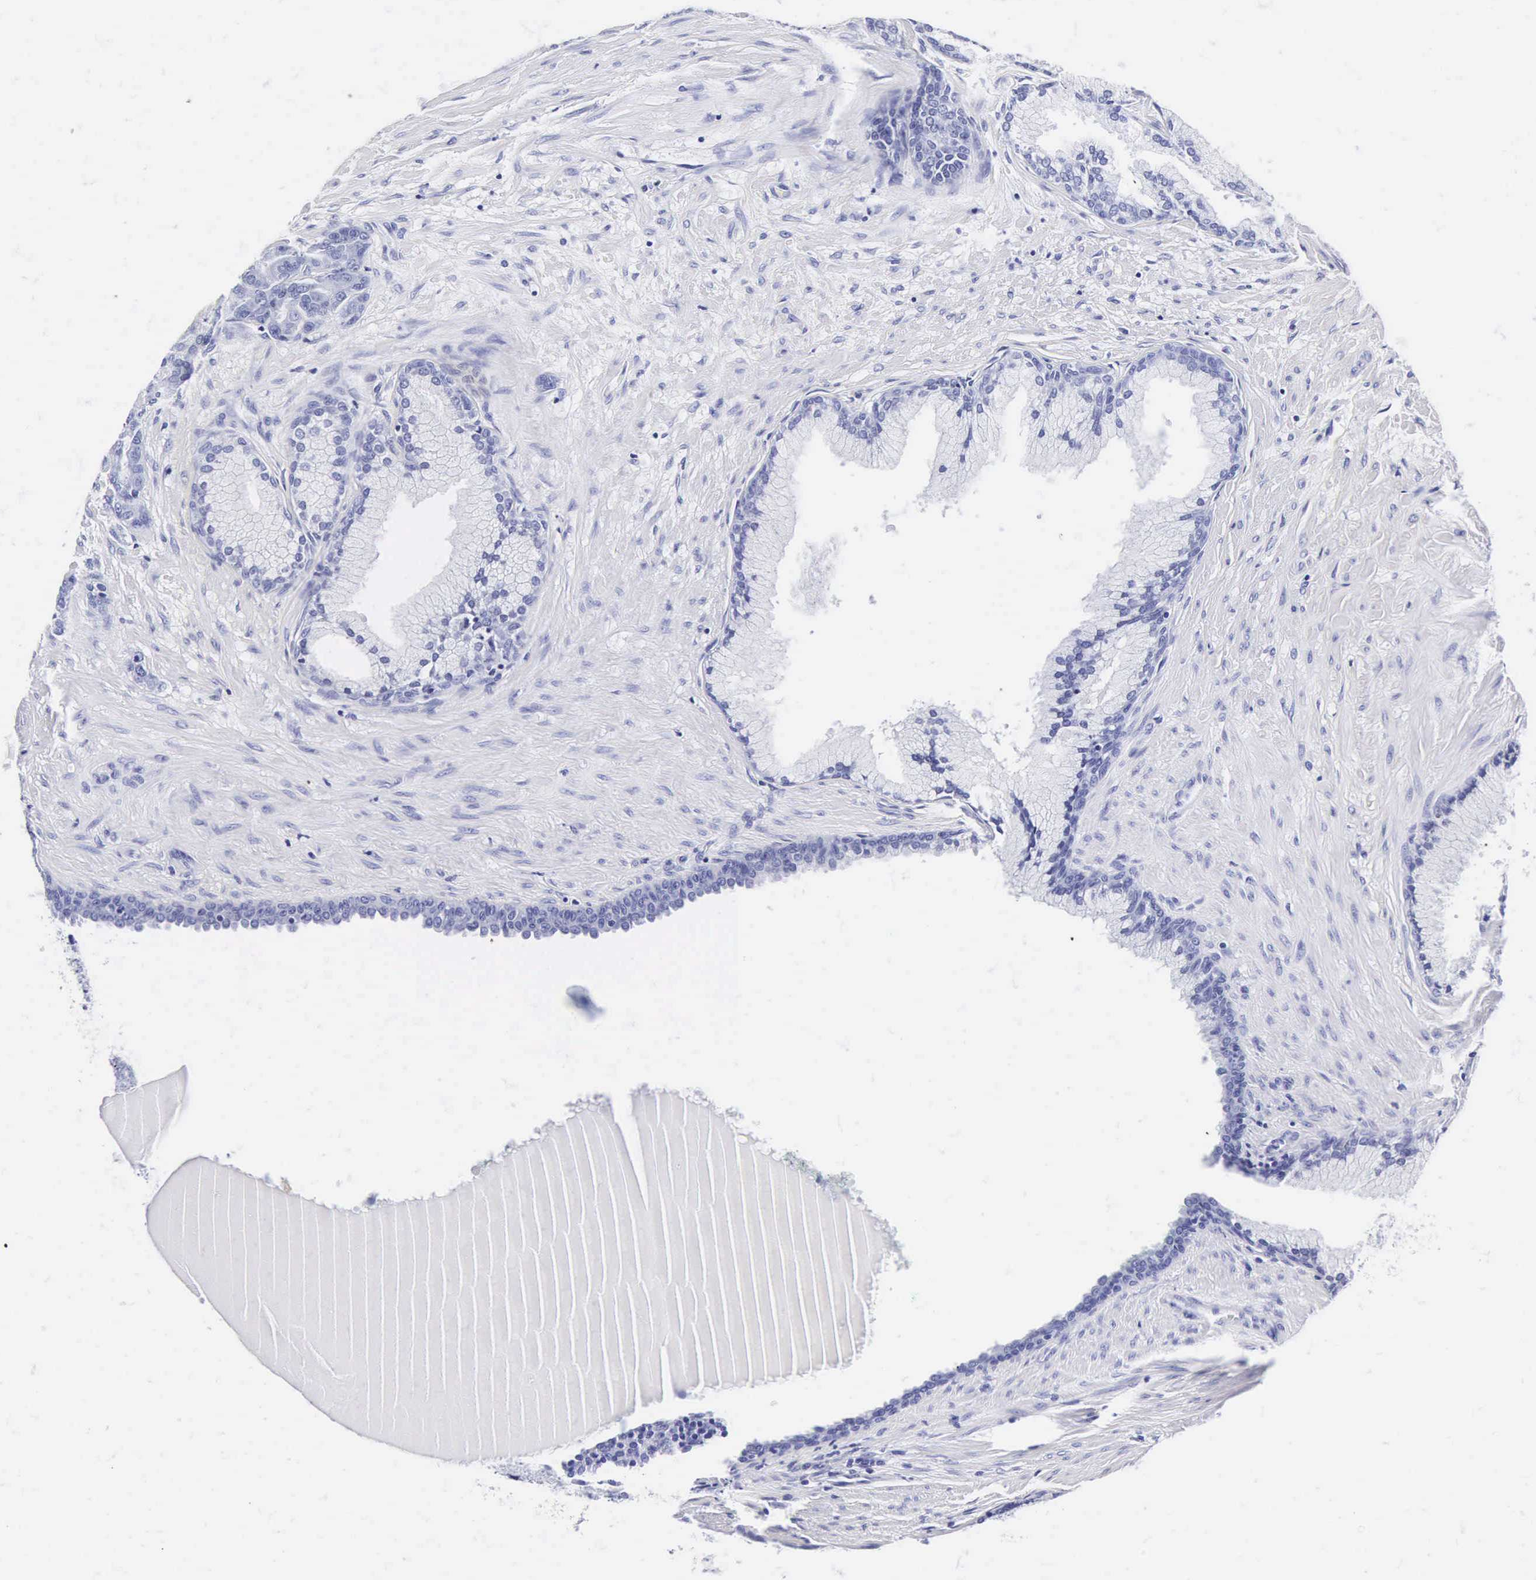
{"staining": {"intensity": "negative", "quantity": "none", "location": "none"}, "tissue": "prostate cancer", "cell_type": "Tumor cells", "image_type": "cancer", "snomed": [{"axis": "morphology", "description": "Adenocarcinoma, High grade"}, {"axis": "topography", "description": "Prostate"}], "caption": "DAB (3,3'-diaminobenzidine) immunohistochemical staining of human adenocarcinoma (high-grade) (prostate) shows no significant staining in tumor cells.", "gene": "INS", "patient": {"sex": "male", "age": 64}}